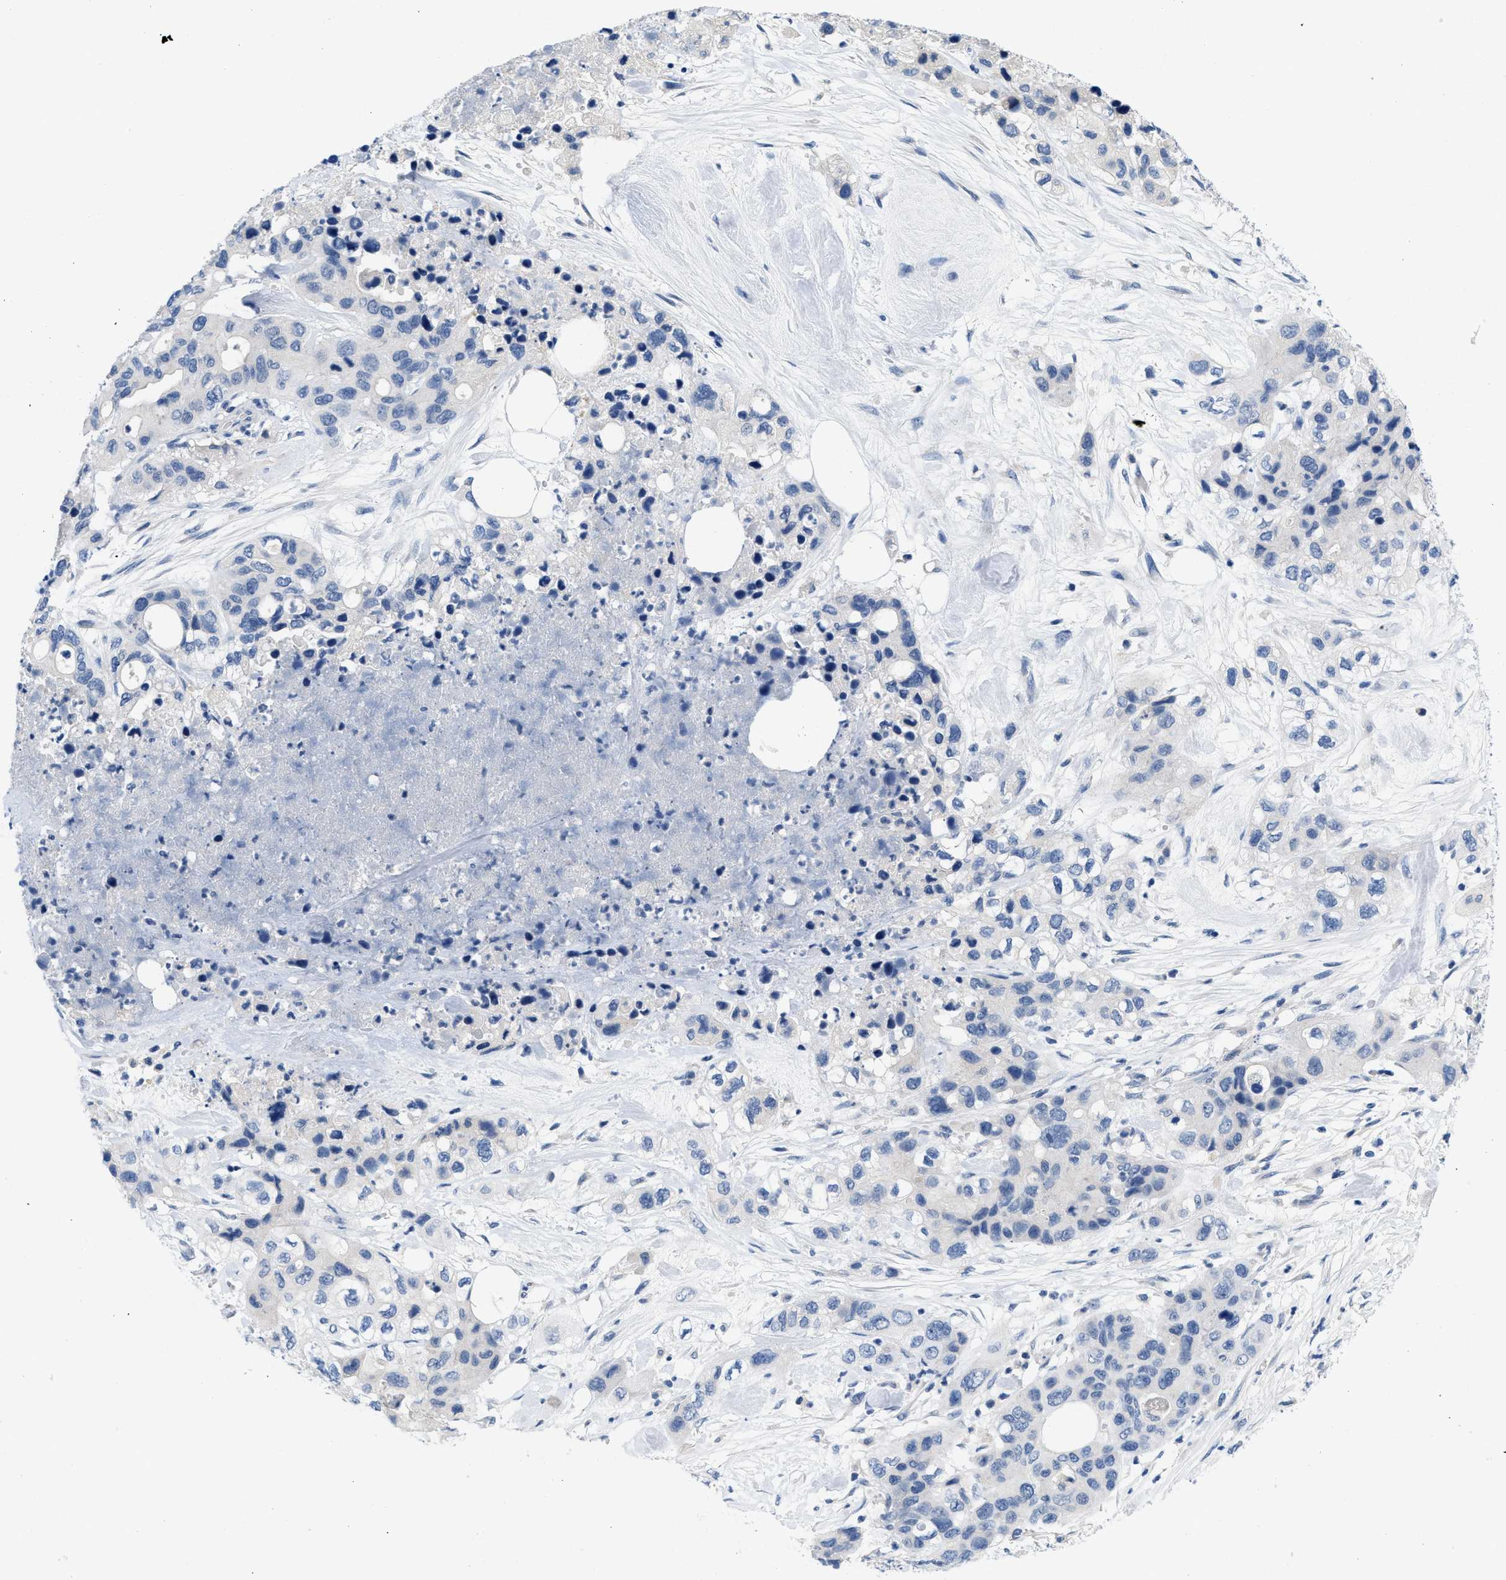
{"staining": {"intensity": "negative", "quantity": "none", "location": "none"}, "tissue": "pancreatic cancer", "cell_type": "Tumor cells", "image_type": "cancer", "snomed": [{"axis": "morphology", "description": "Adenocarcinoma, NOS"}, {"axis": "topography", "description": "Pancreas"}], "caption": "A histopathology image of human pancreatic cancer is negative for staining in tumor cells.", "gene": "PYY", "patient": {"sex": "female", "age": 71}}